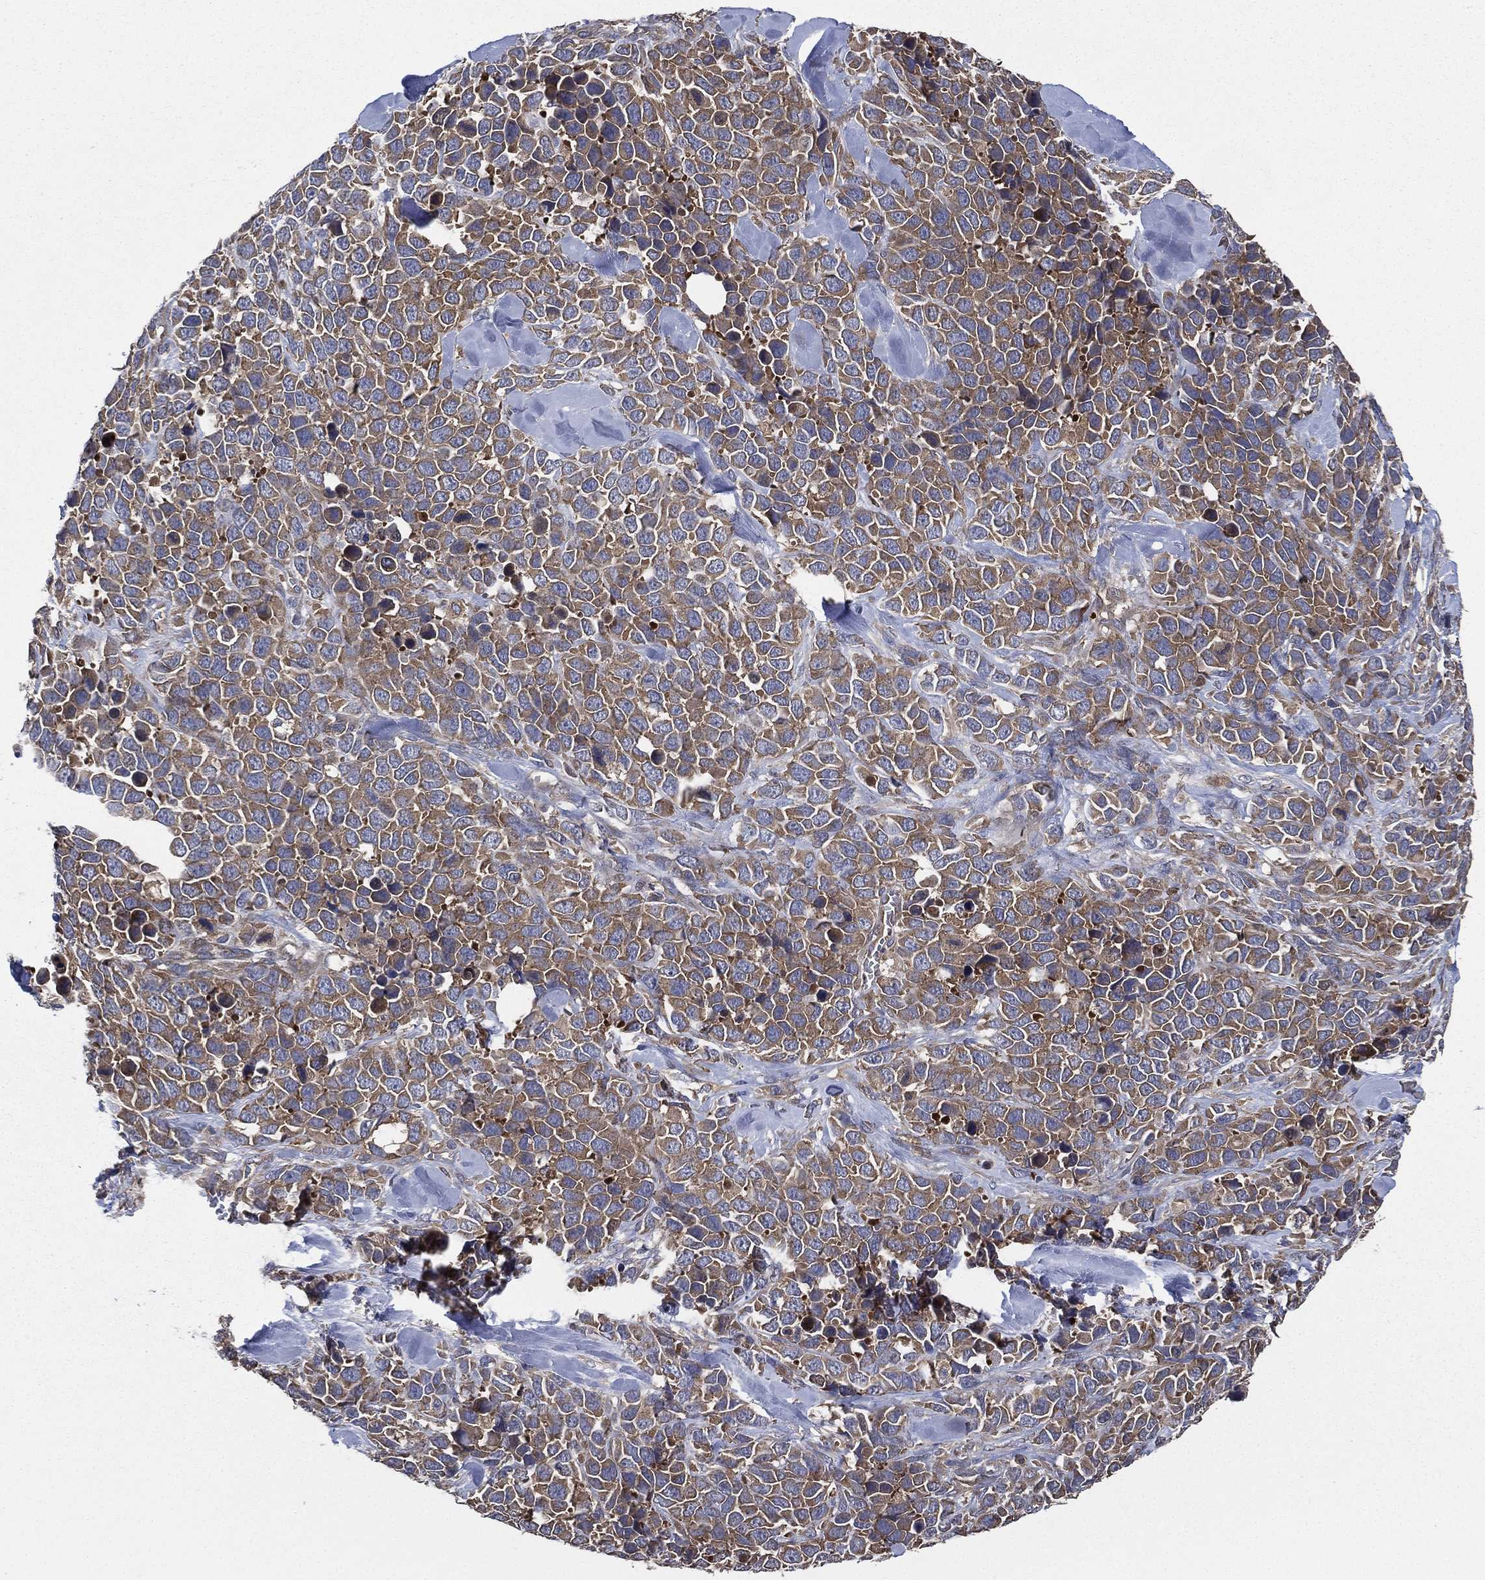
{"staining": {"intensity": "moderate", "quantity": ">75%", "location": "cytoplasmic/membranous"}, "tissue": "melanoma", "cell_type": "Tumor cells", "image_type": "cancer", "snomed": [{"axis": "morphology", "description": "Malignant melanoma, Metastatic site"}, {"axis": "topography", "description": "Skin"}], "caption": "Protein expression analysis of melanoma displays moderate cytoplasmic/membranous staining in about >75% of tumor cells.", "gene": "SMPD3", "patient": {"sex": "male", "age": 84}}